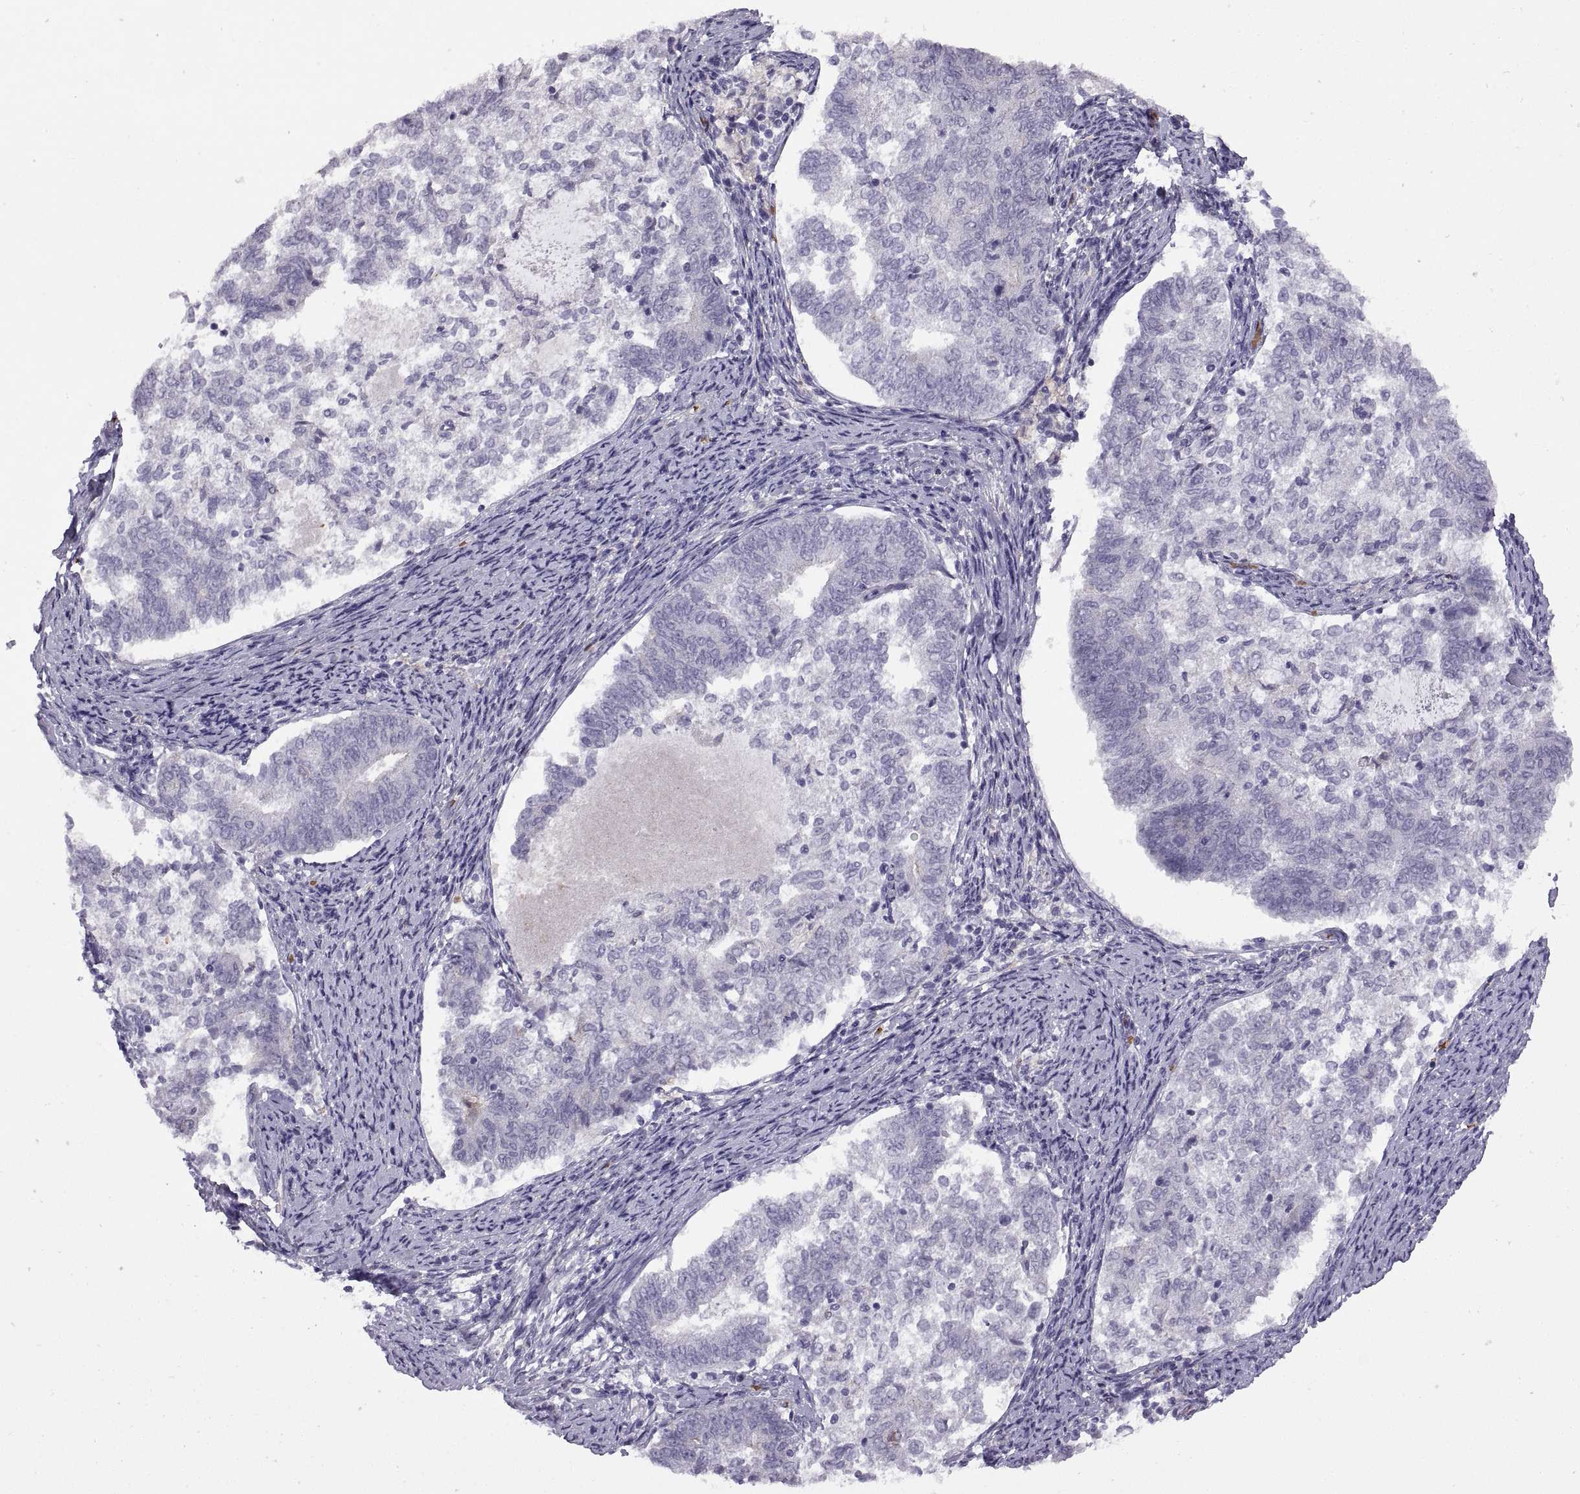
{"staining": {"intensity": "negative", "quantity": "none", "location": "none"}, "tissue": "endometrial cancer", "cell_type": "Tumor cells", "image_type": "cancer", "snomed": [{"axis": "morphology", "description": "Adenocarcinoma, NOS"}, {"axis": "topography", "description": "Endometrium"}], "caption": "The micrograph displays no significant expression in tumor cells of endometrial adenocarcinoma.", "gene": "MEIOC", "patient": {"sex": "female", "age": 65}}